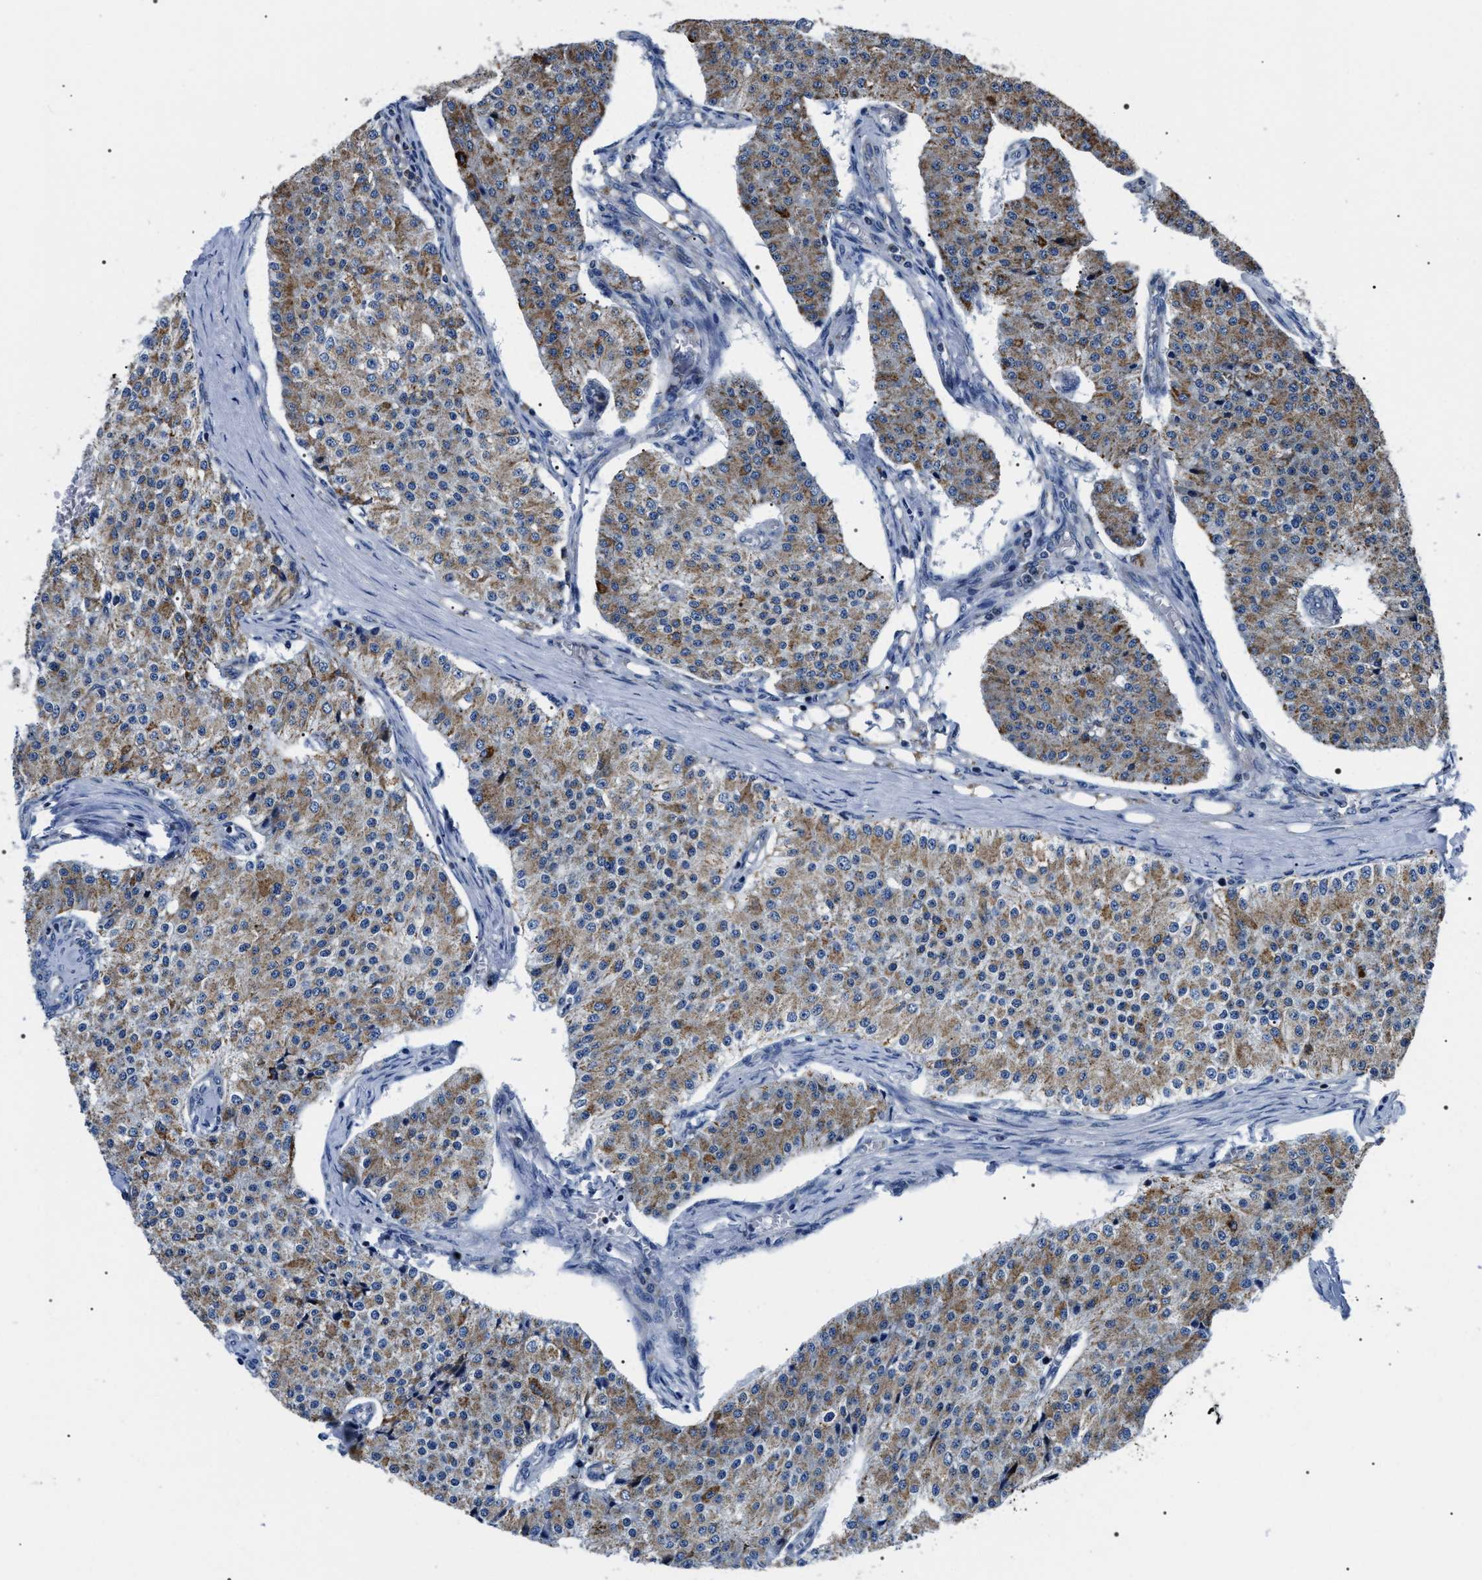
{"staining": {"intensity": "moderate", "quantity": ">75%", "location": "cytoplasmic/membranous"}, "tissue": "carcinoid", "cell_type": "Tumor cells", "image_type": "cancer", "snomed": [{"axis": "morphology", "description": "Carcinoid, malignant, NOS"}, {"axis": "topography", "description": "Colon"}], "caption": "Moderate cytoplasmic/membranous staining is identified in about >75% of tumor cells in carcinoid. (Stains: DAB (3,3'-diaminobenzidine) in brown, nuclei in blue, Microscopy: brightfield microscopy at high magnification).", "gene": "NTMT1", "patient": {"sex": "female", "age": 52}}